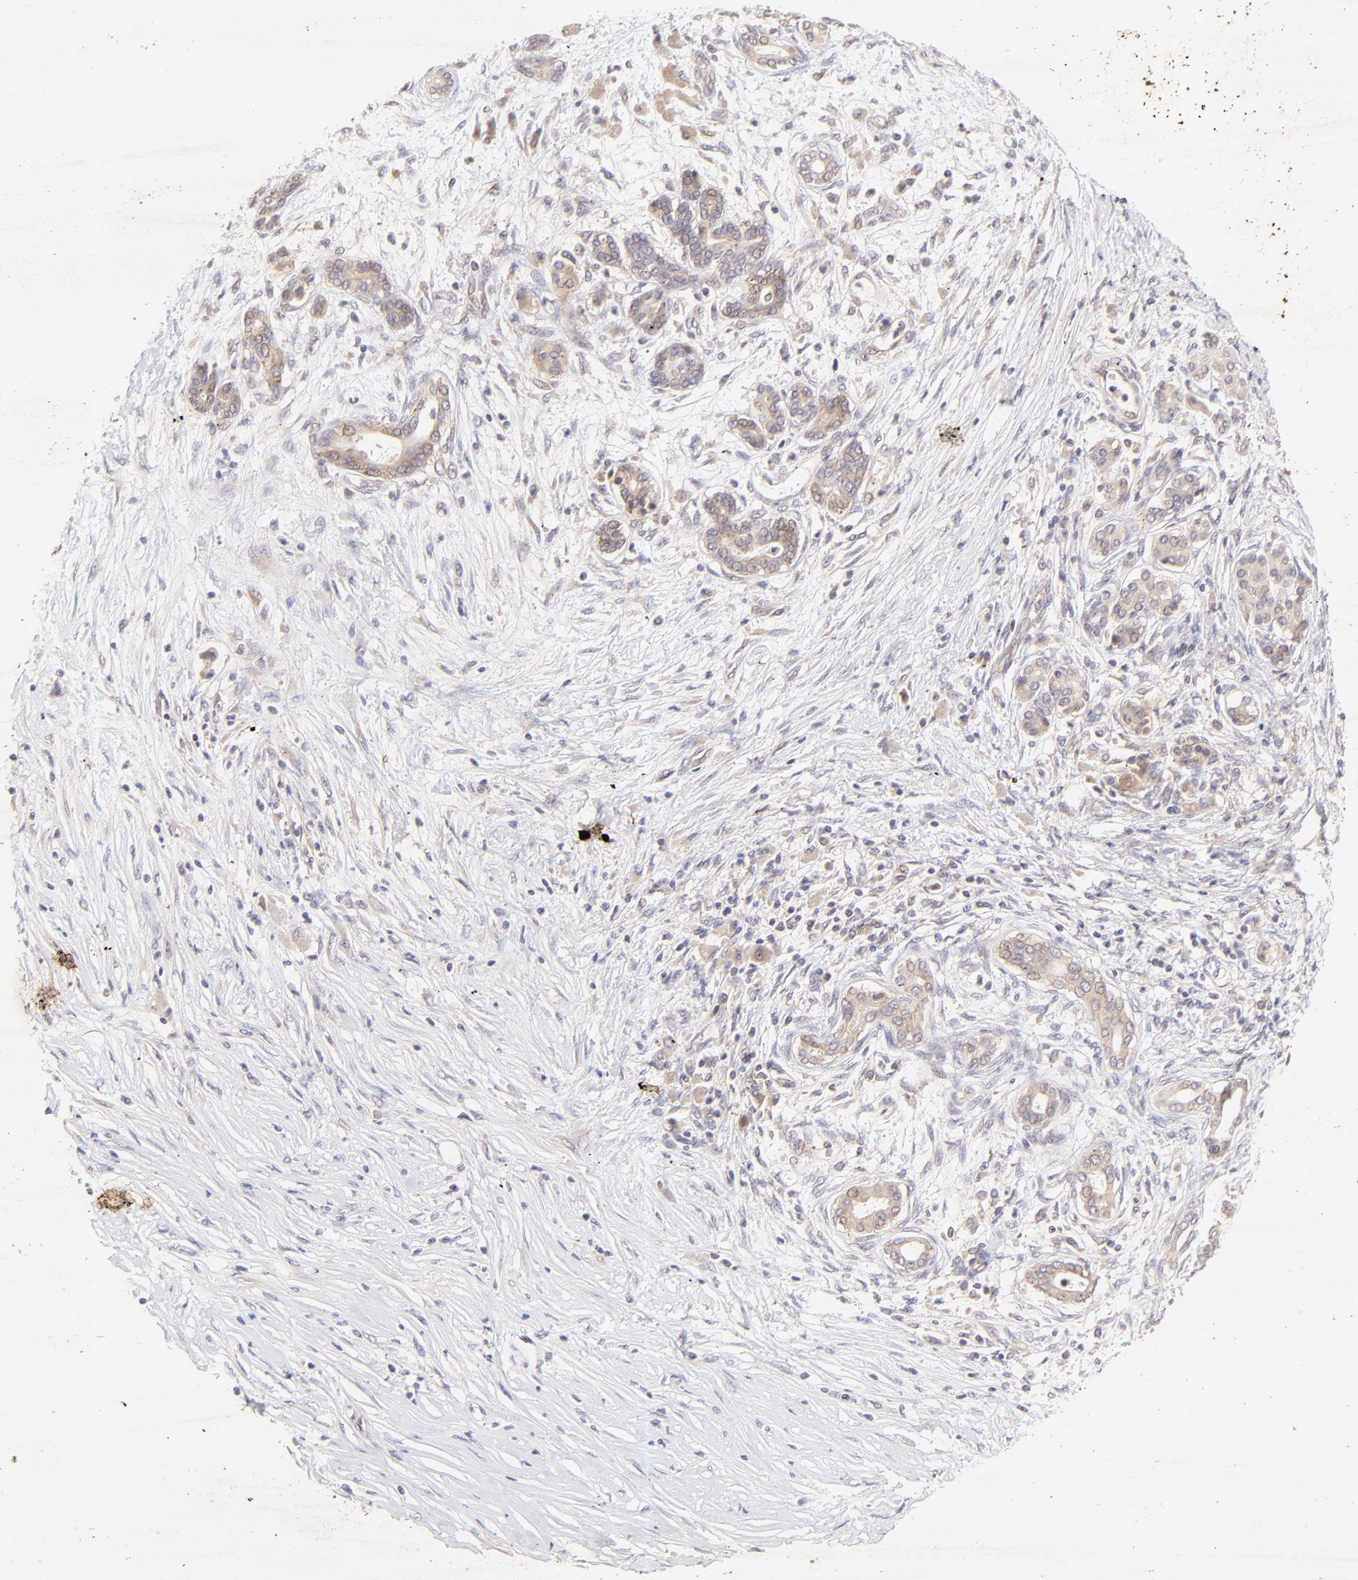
{"staining": {"intensity": "weak", "quantity": ">75%", "location": "cytoplasmic/membranous"}, "tissue": "pancreatic cancer", "cell_type": "Tumor cells", "image_type": "cancer", "snomed": [{"axis": "morphology", "description": "Adenocarcinoma, NOS"}, {"axis": "topography", "description": "Pancreas"}], "caption": "Protein expression by immunohistochemistry (IHC) displays weak cytoplasmic/membranous expression in approximately >75% of tumor cells in adenocarcinoma (pancreatic). The staining is performed using DAB (3,3'-diaminobenzidine) brown chromogen to label protein expression. The nuclei are counter-stained blue using hematoxylin.", "gene": "TNRC6B", "patient": {"sex": "female", "age": 59}}